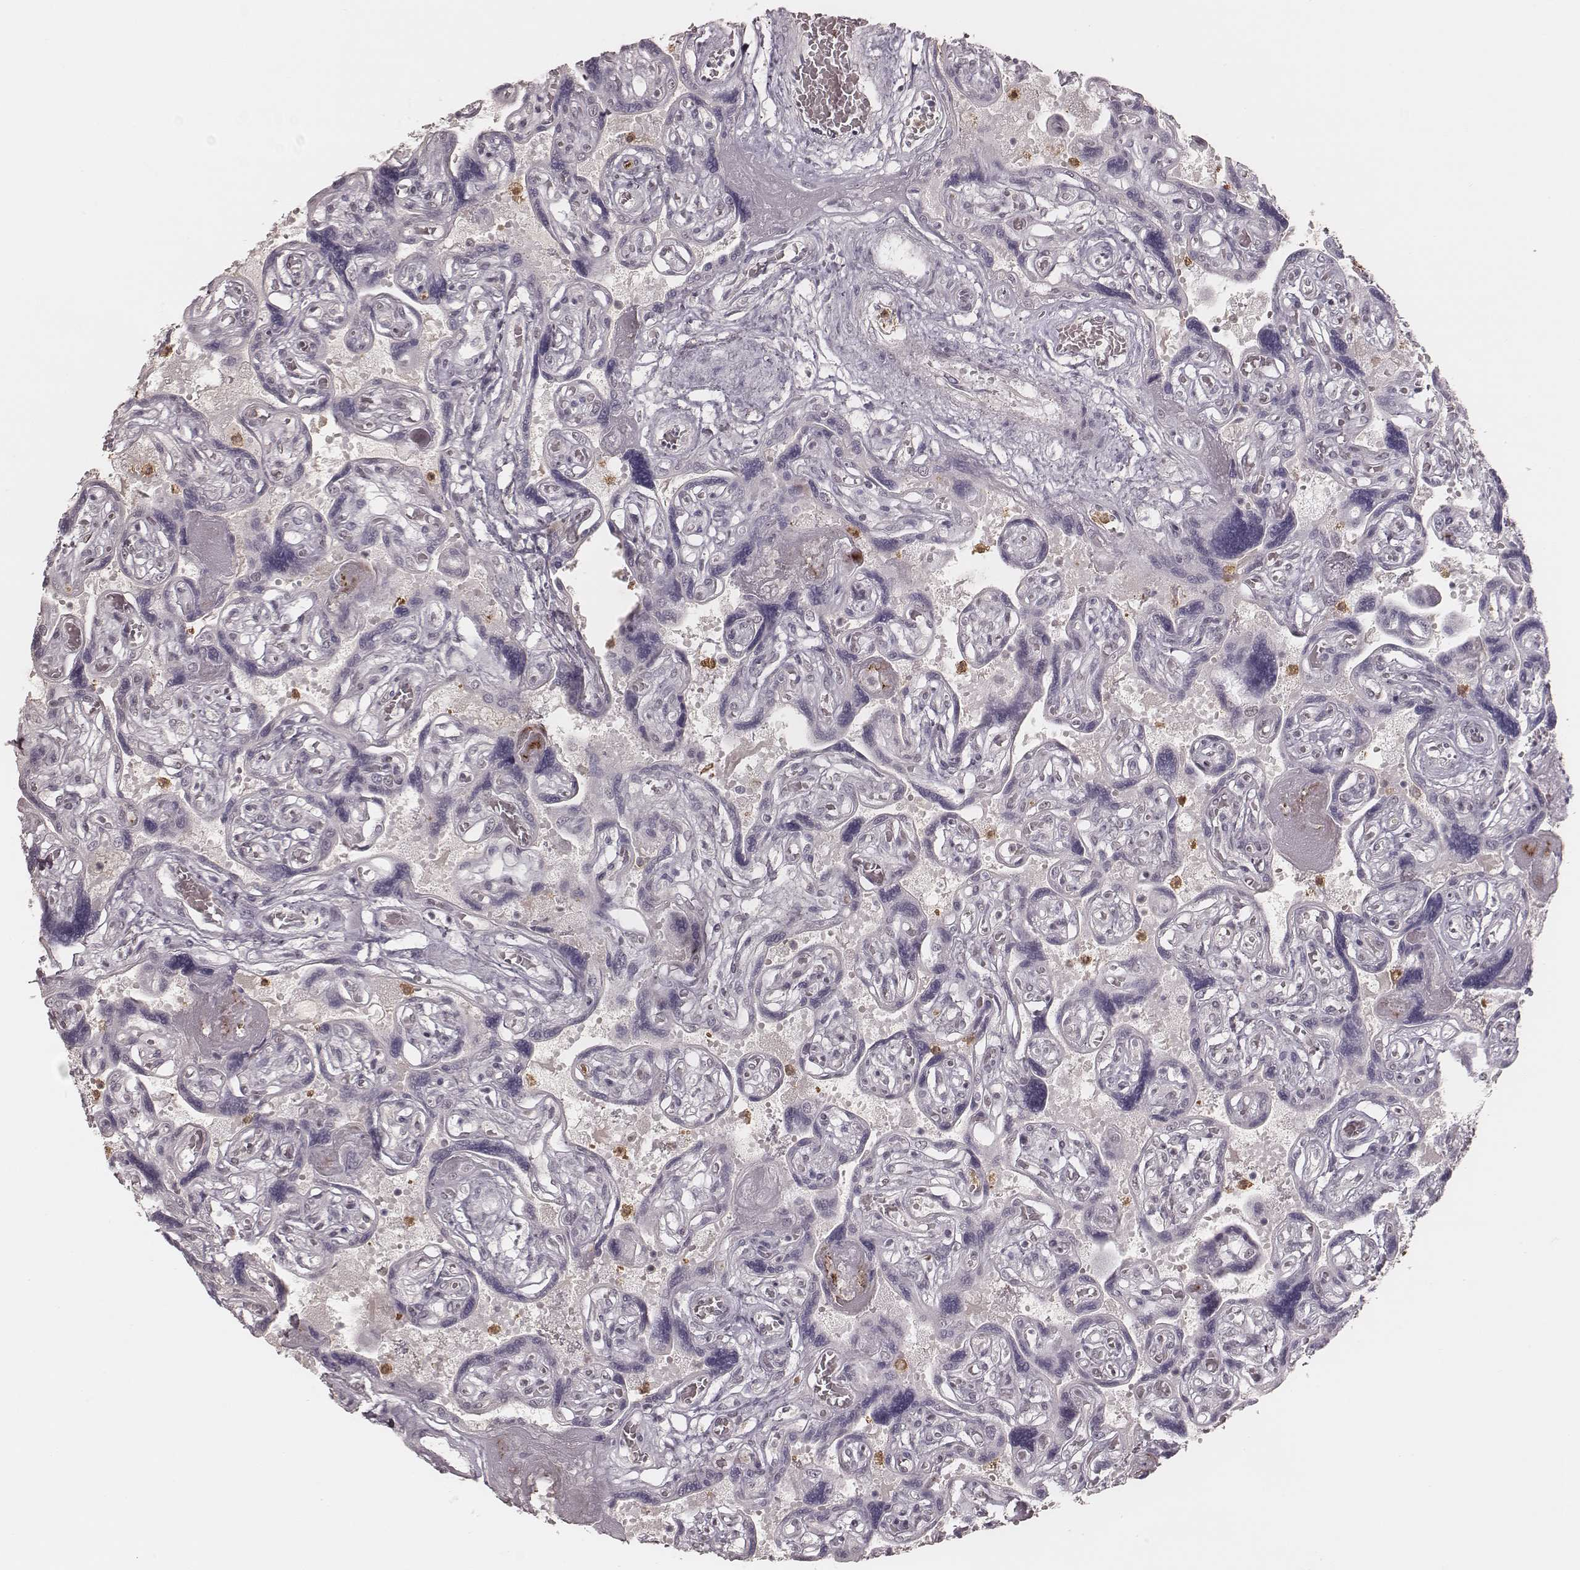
{"staining": {"intensity": "negative", "quantity": "none", "location": "none"}, "tissue": "placenta", "cell_type": "Decidual cells", "image_type": "normal", "snomed": [{"axis": "morphology", "description": "Normal tissue, NOS"}, {"axis": "topography", "description": "Placenta"}], "caption": "Immunohistochemical staining of unremarkable placenta displays no significant positivity in decidual cells. (Brightfield microscopy of DAB immunohistochemistry at high magnification).", "gene": "KITLG", "patient": {"sex": "female", "age": 32}}